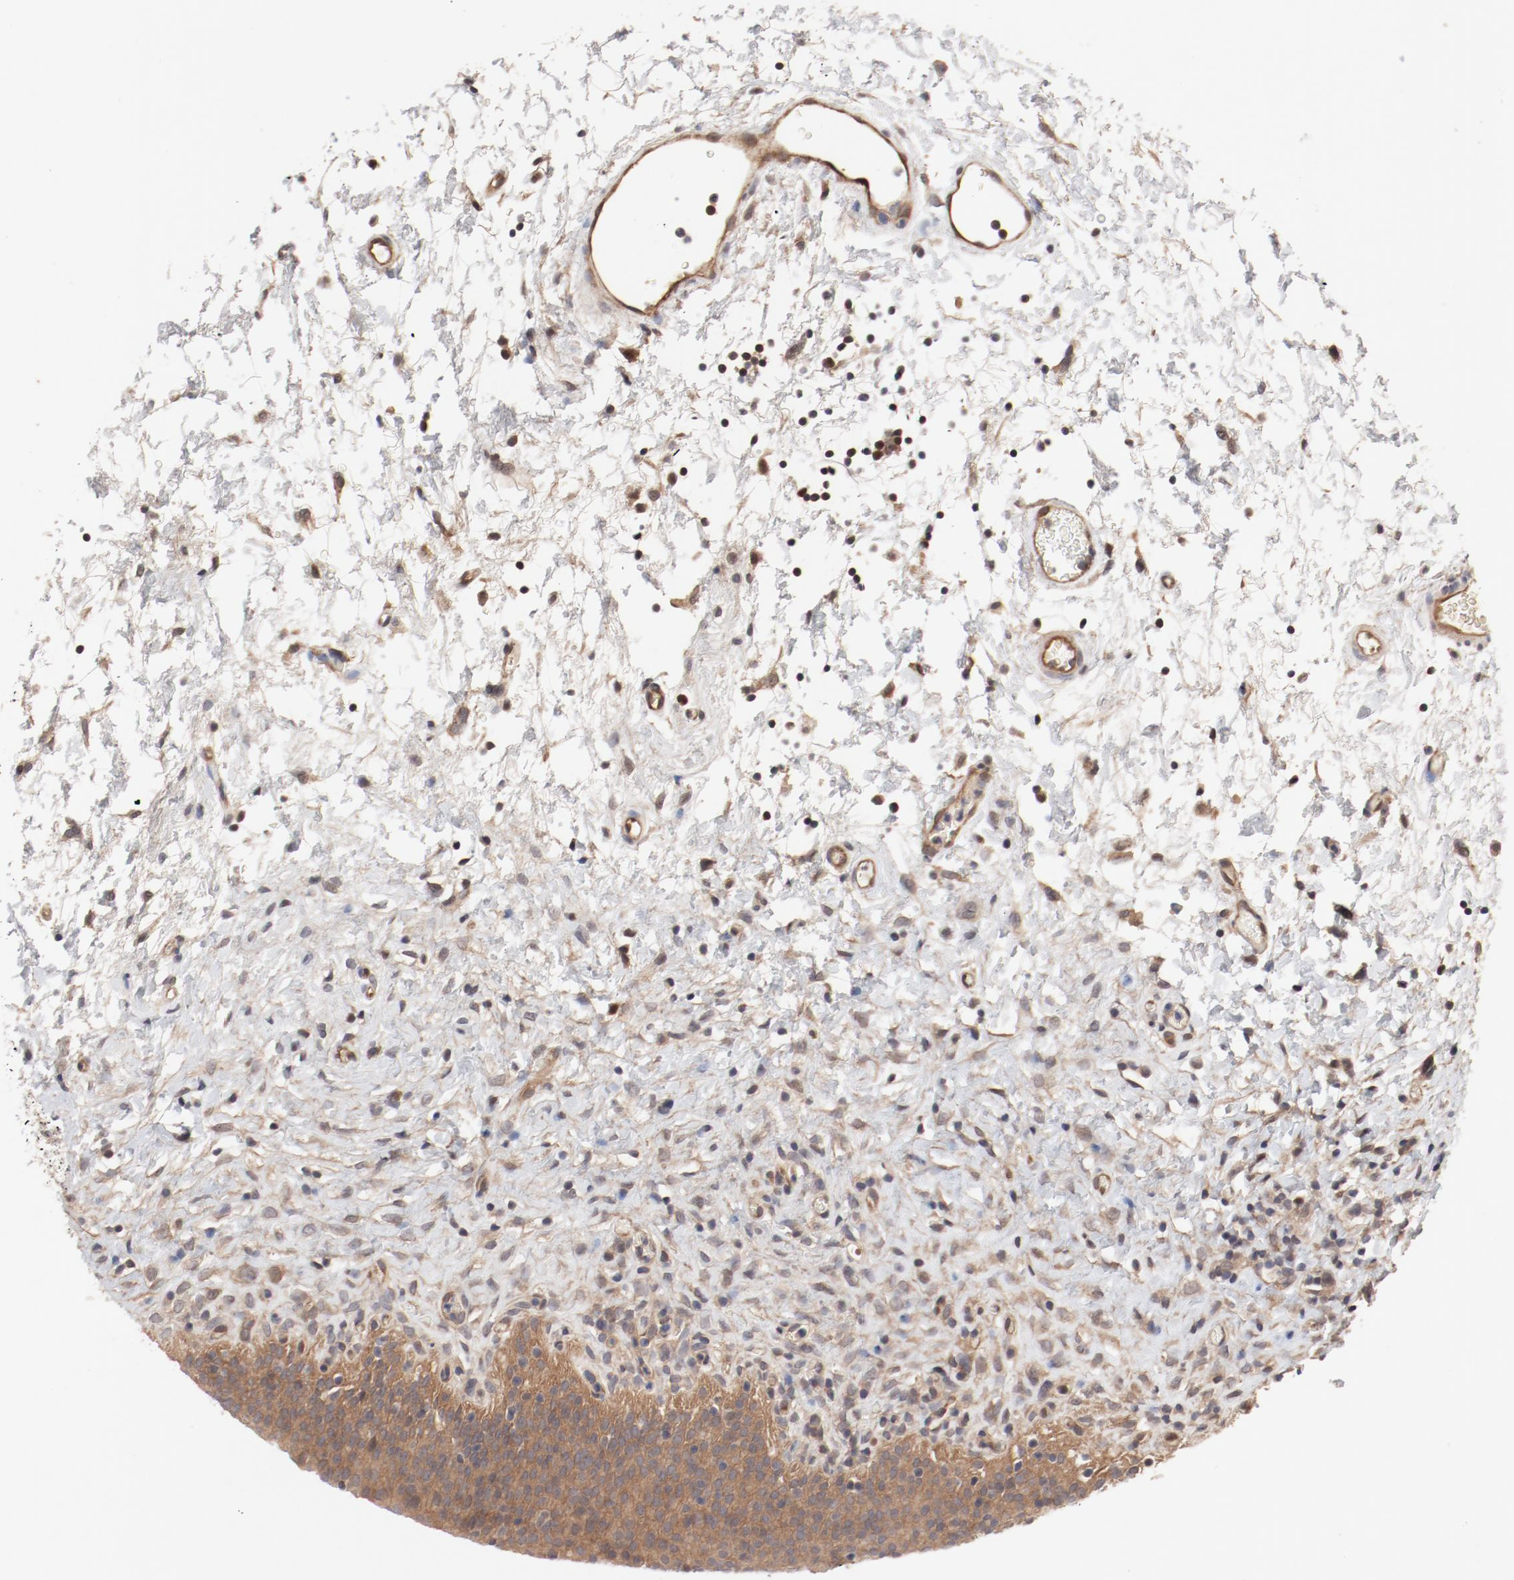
{"staining": {"intensity": "moderate", "quantity": ">75%", "location": "cytoplasmic/membranous"}, "tissue": "urinary bladder", "cell_type": "Urothelial cells", "image_type": "normal", "snomed": [{"axis": "morphology", "description": "Normal tissue, NOS"}, {"axis": "topography", "description": "Urinary bladder"}], "caption": "The histopathology image exhibits staining of unremarkable urinary bladder, revealing moderate cytoplasmic/membranous protein positivity (brown color) within urothelial cells.", "gene": "PITPNM2", "patient": {"sex": "male", "age": 51}}